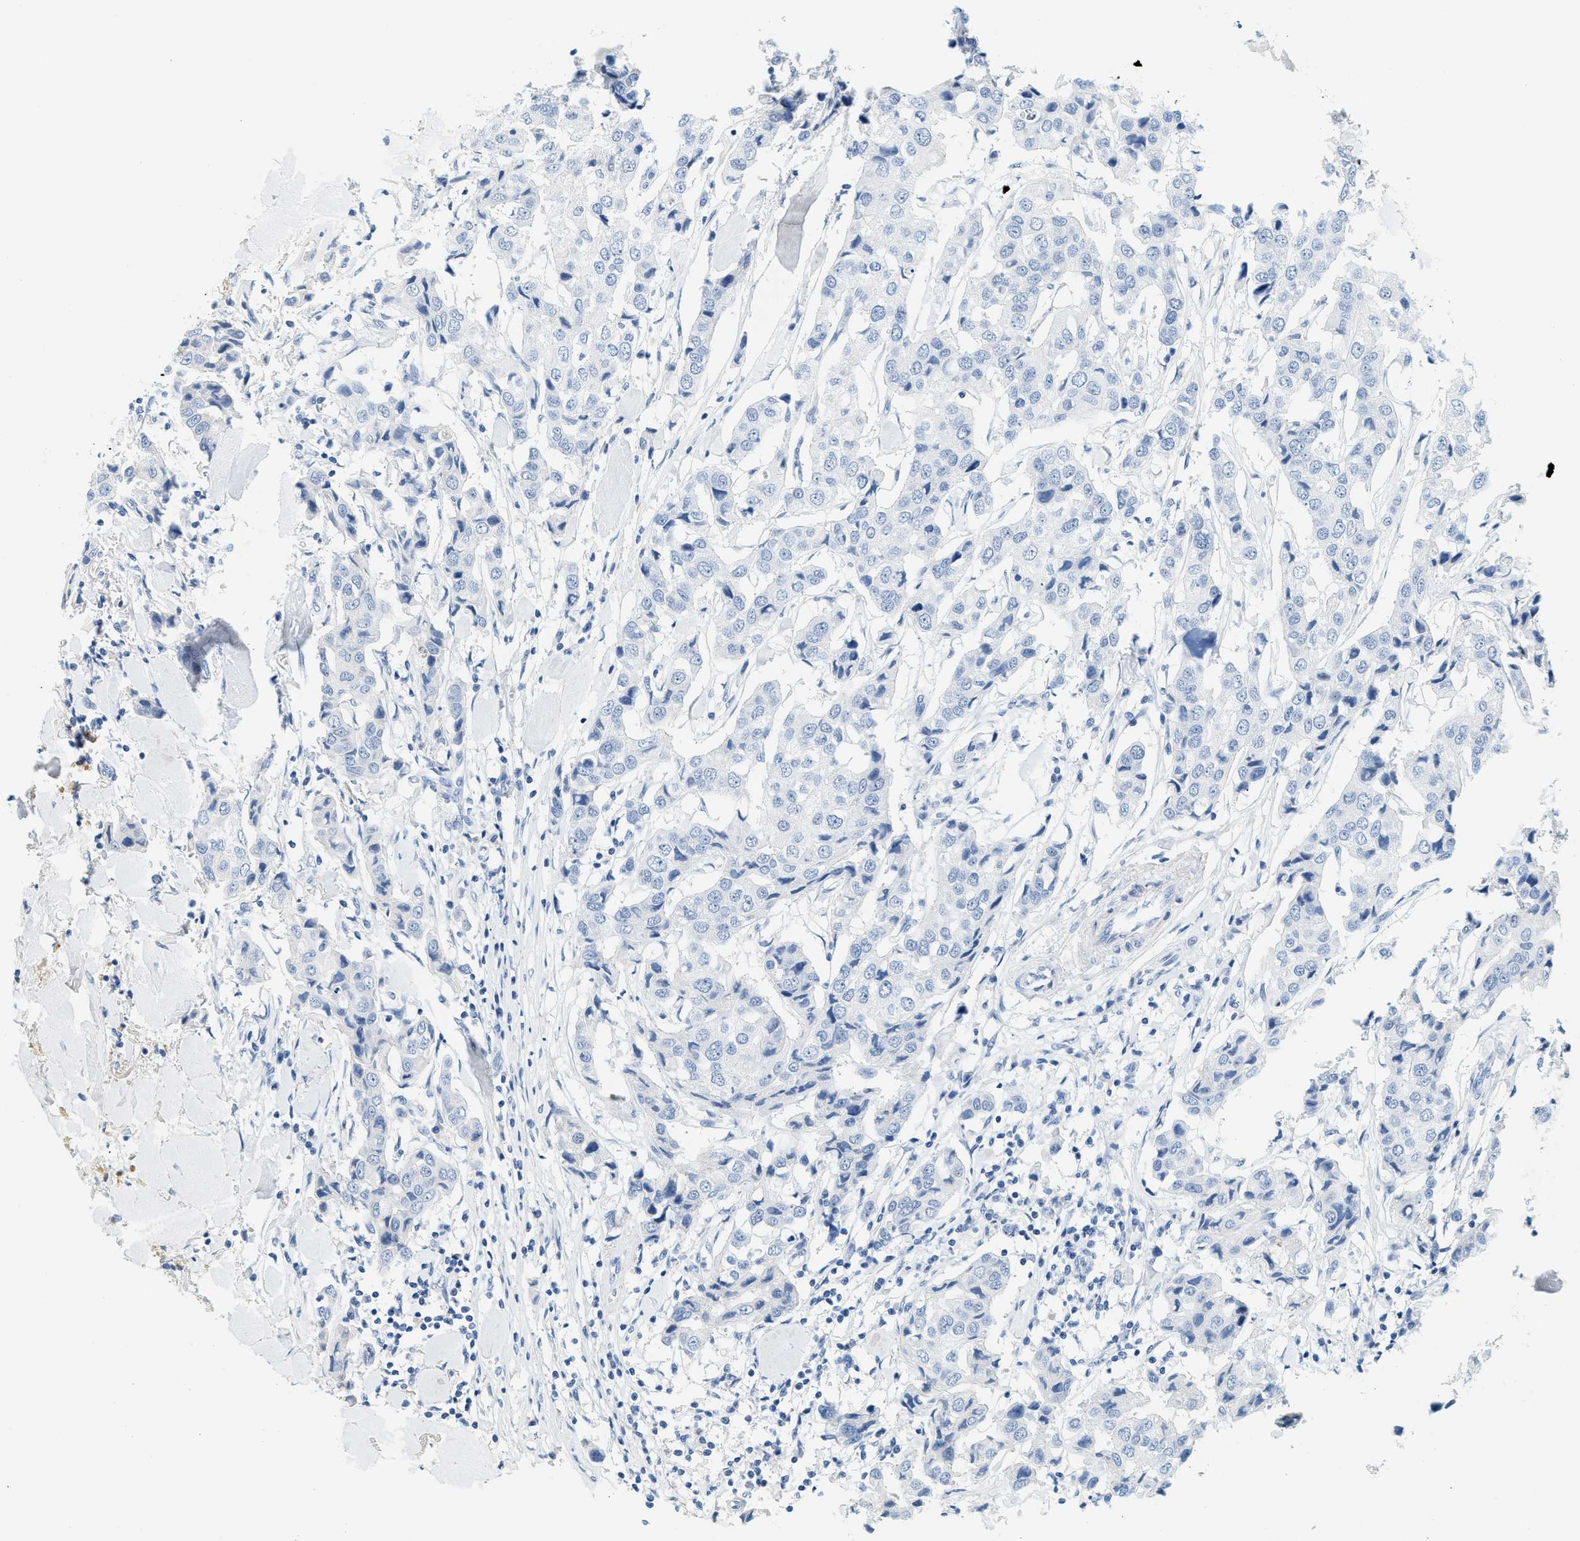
{"staining": {"intensity": "negative", "quantity": "none", "location": "none"}, "tissue": "breast cancer", "cell_type": "Tumor cells", "image_type": "cancer", "snomed": [{"axis": "morphology", "description": "Duct carcinoma"}, {"axis": "topography", "description": "Breast"}], "caption": "Immunohistochemistry of breast infiltrating ductal carcinoma demonstrates no positivity in tumor cells.", "gene": "LCN2", "patient": {"sex": "female", "age": 80}}